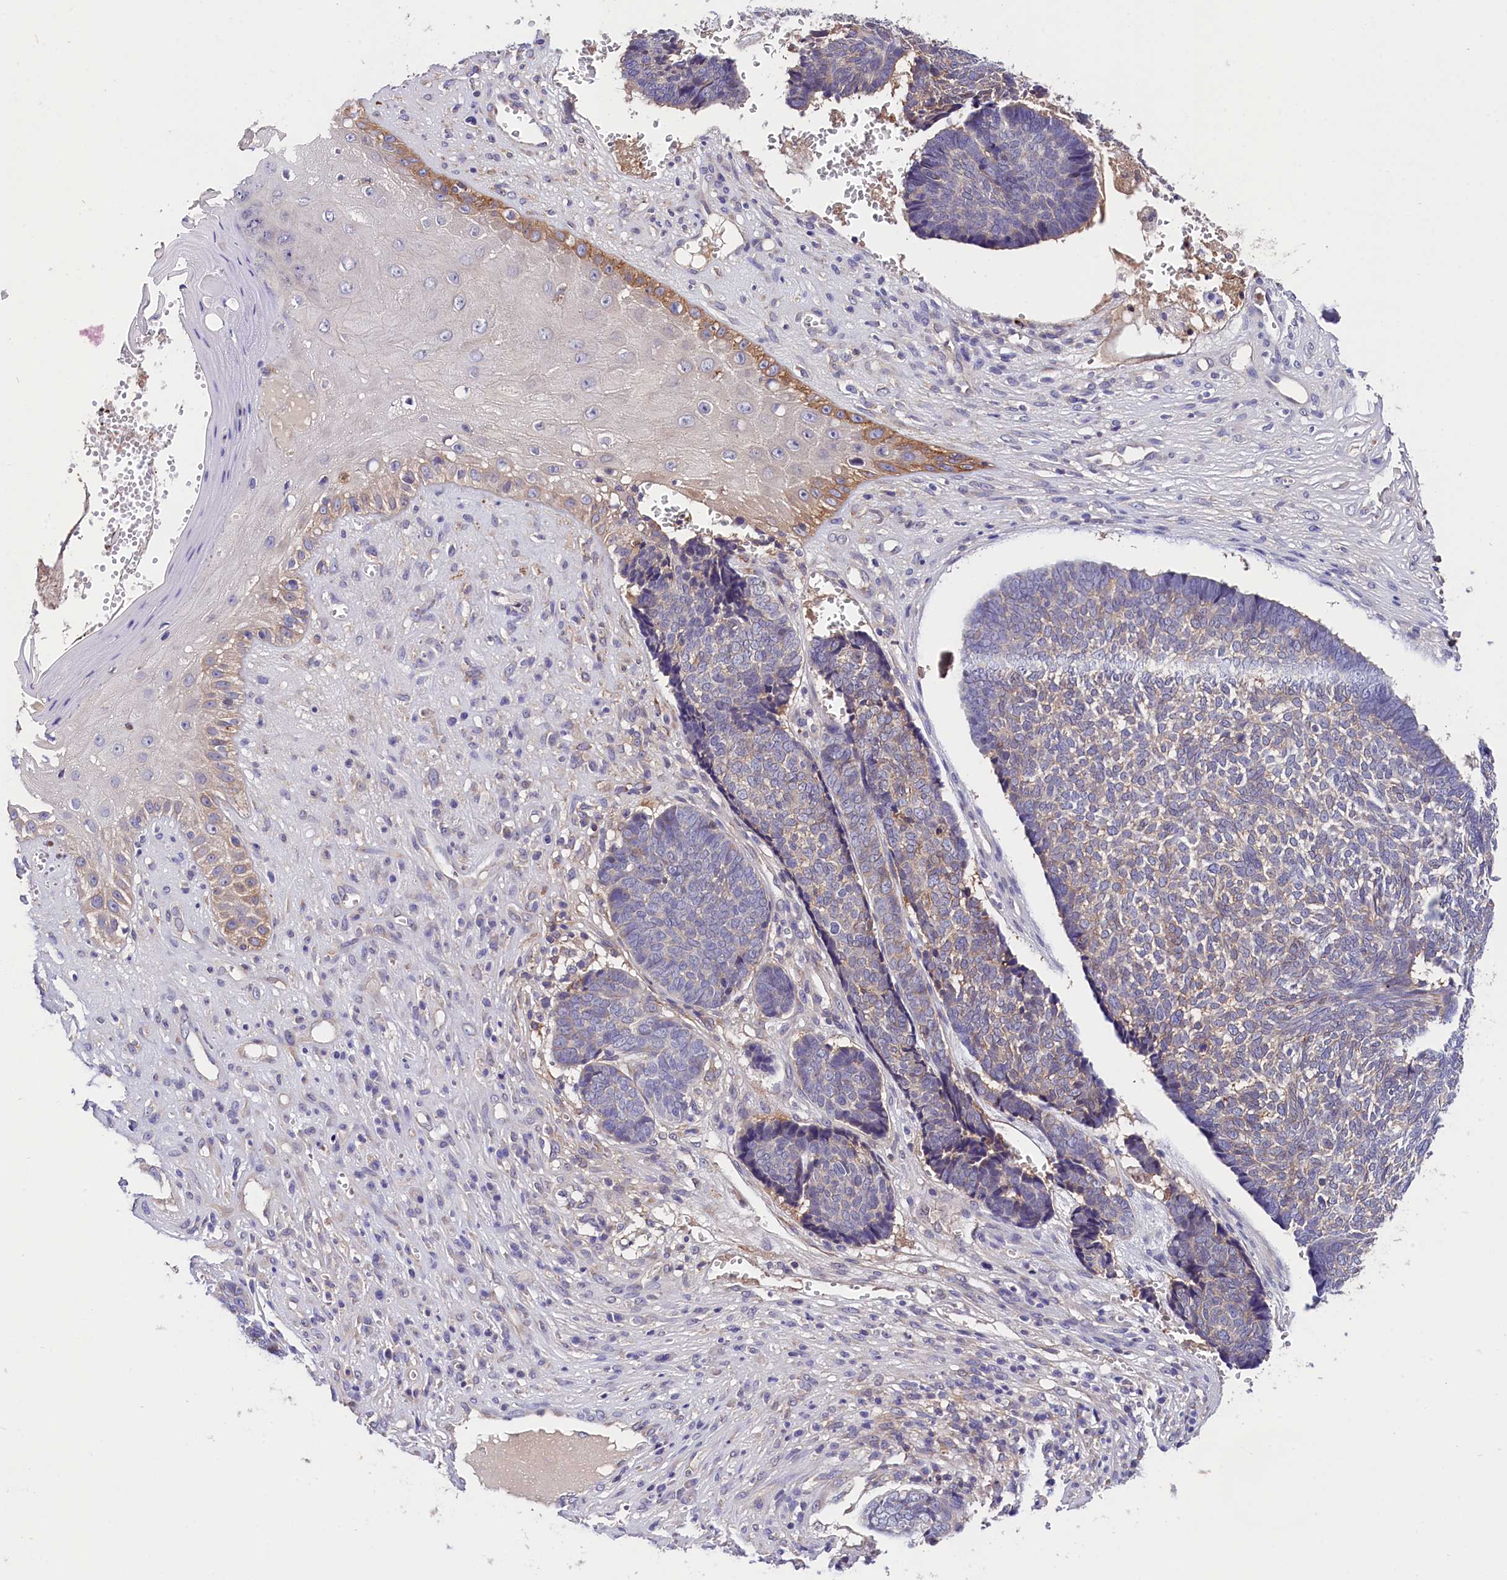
{"staining": {"intensity": "negative", "quantity": "none", "location": "none"}, "tissue": "skin cancer", "cell_type": "Tumor cells", "image_type": "cancer", "snomed": [{"axis": "morphology", "description": "Basal cell carcinoma"}, {"axis": "topography", "description": "Skin"}], "caption": "The immunohistochemistry image has no significant positivity in tumor cells of basal cell carcinoma (skin) tissue.", "gene": "OAS3", "patient": {"sex": "male", "age": 84}}